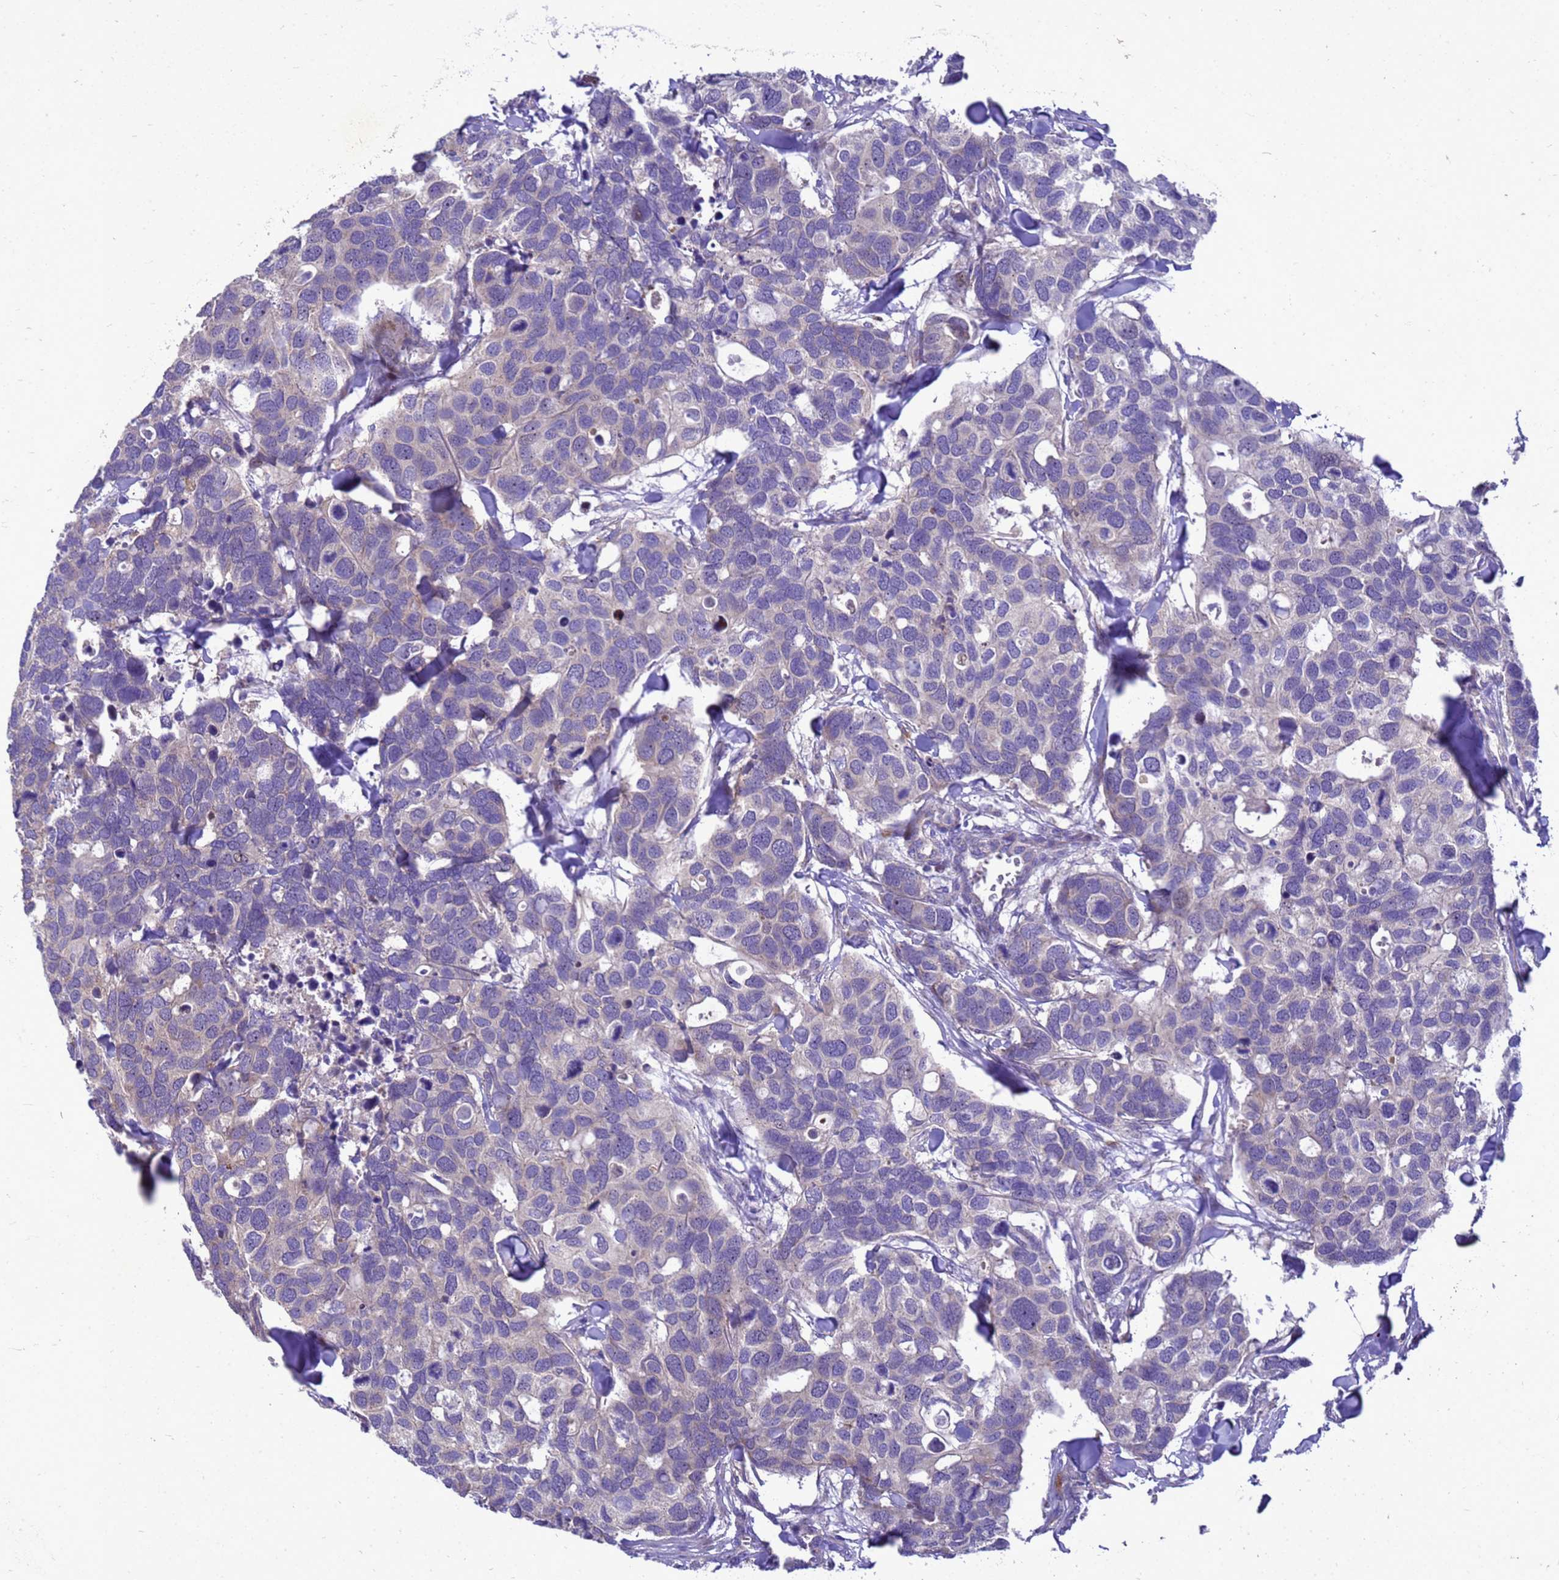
{"staining": {"intensity": "negative", "quantity": "none", "location": "none"}, "tissue": "breast cancer", "cell_type": "Tumor cells", "image_type": "cancer", "snomed": [{"axis": "morphology", "description": "Duct carcinoma"}, {"axis": "topography", "description": "Breast"}], "caption": "Breast cancer (intraductal carcinoma) was stained to show a protein in brown. There is no significant expression in tumor cells.", "gene": "POP7", "patient": {"sex": "female", "age": 83}}